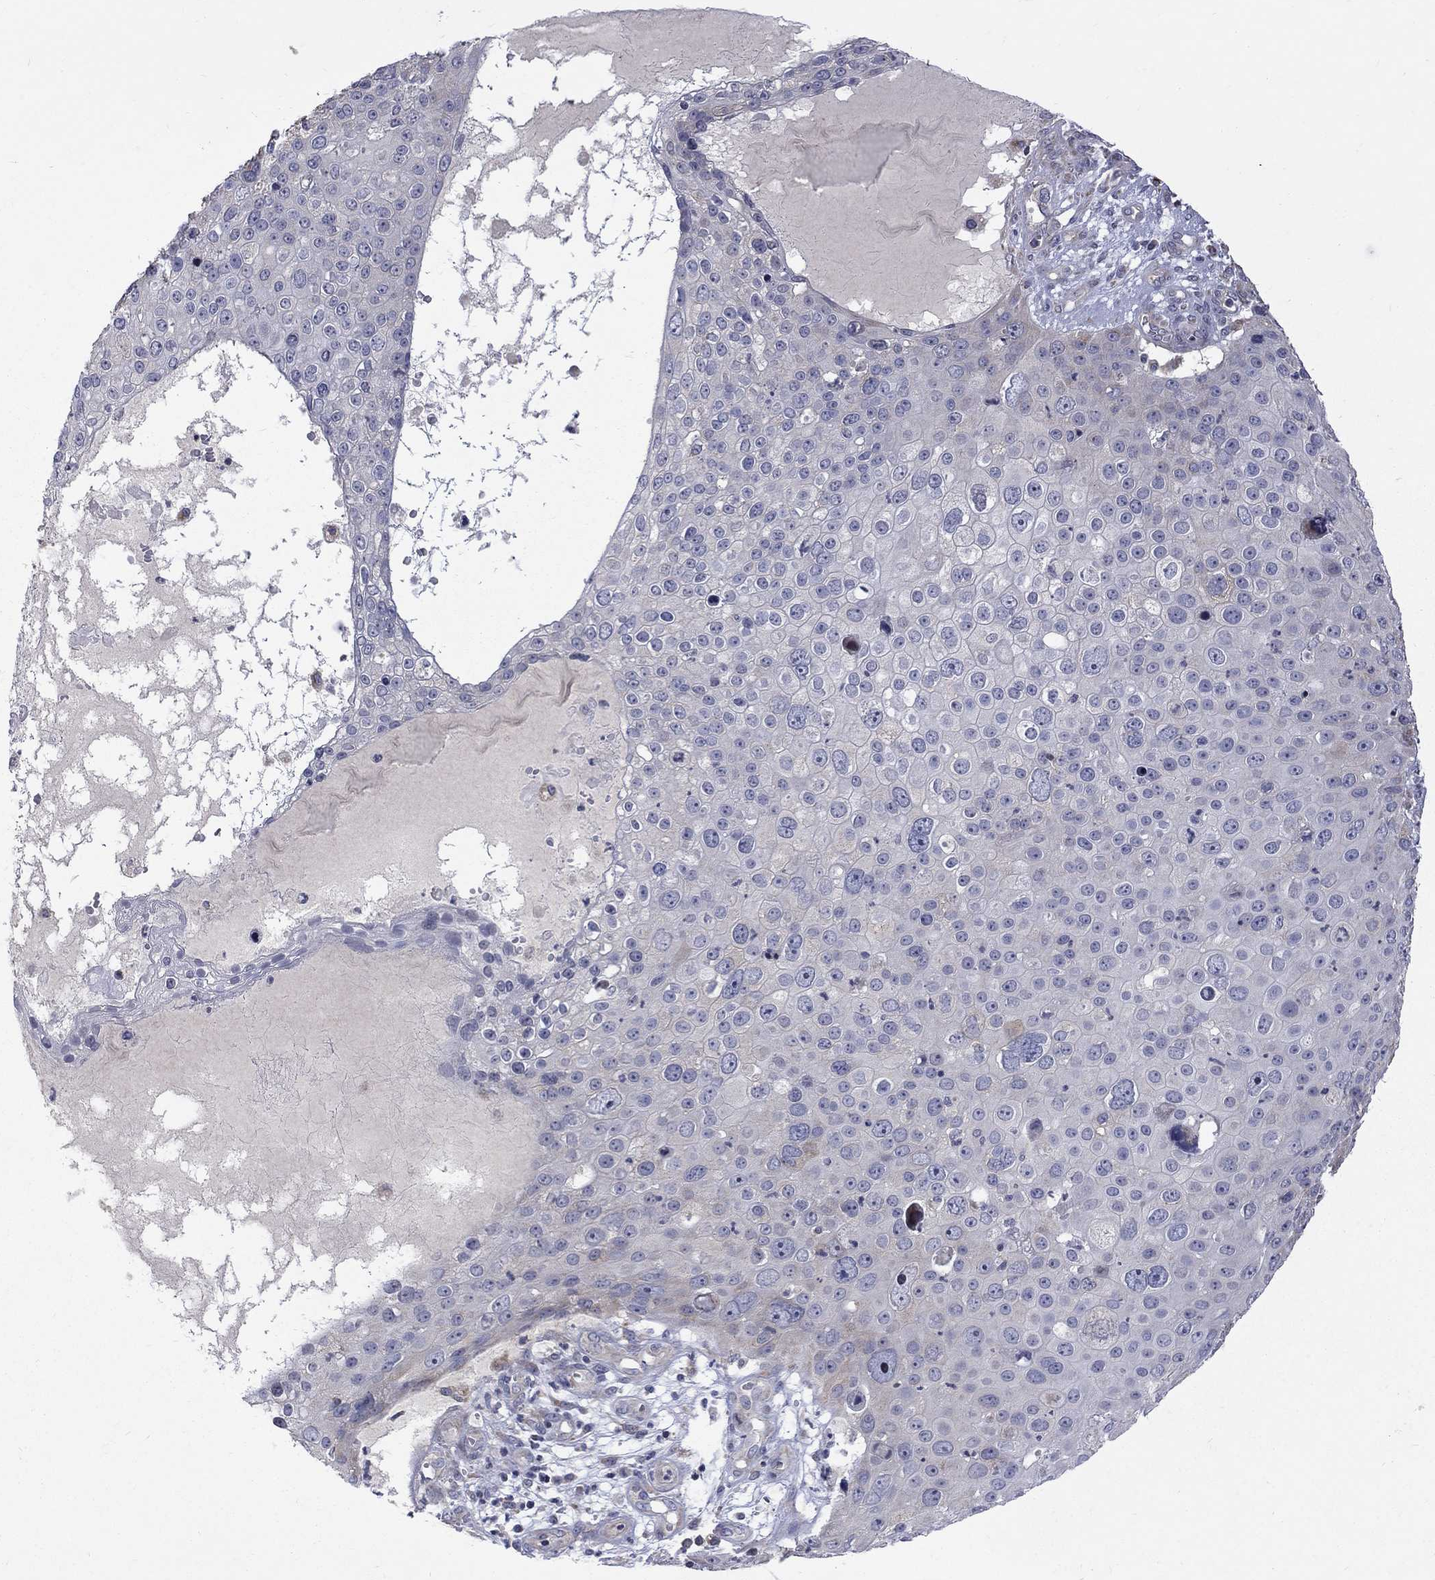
{"staining": {"intensity": "negative", "quantity": "none", "location": "none"}, "tissue": "skin cancer", "cell_type": "Tumor cells", "image_type": "cancer", "snomed": [{"axis": "morphology", "description": "Squamous cell carcinoma, NOS"}, {"axis": "topography", "description": "Skin"}], "caption": "Tumor cells show no significant protein positivity in skin cancer (squamous cell carcinoma).", "gene": "SH2B1", "patient": {"sex": "male", "age": 71}}